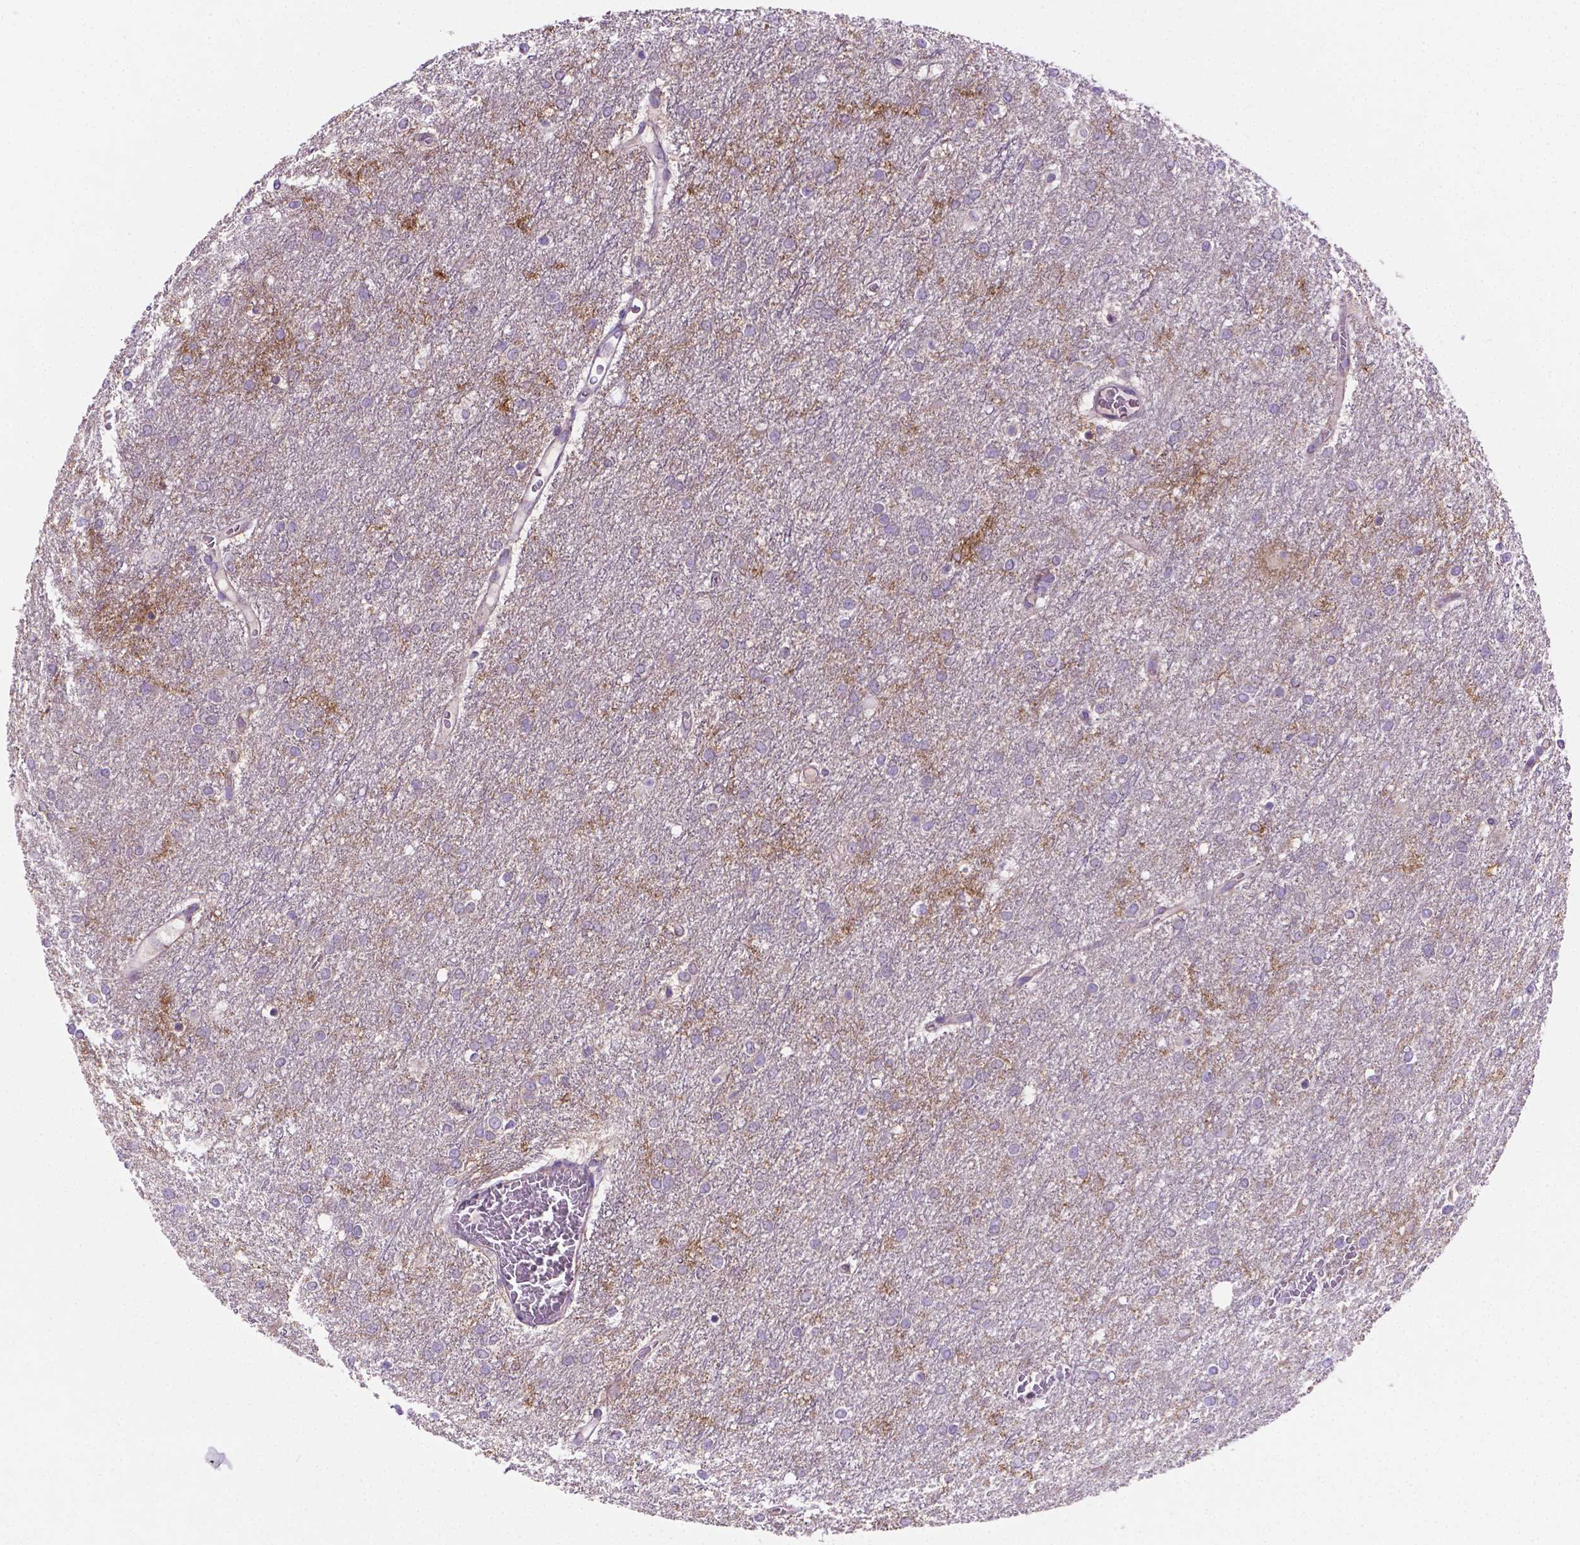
{"staining": {"intensity": "negative", "quantity": "none", "location": "none"}, "tissue": "glioma", "cell_type": "Tumor cells", "image_type": "cancer", "snomed": [{"axis": "morphology", "description": "Glioma, malignant, High grade"}, {"axis": "topography", "description": "Brain"}], "caption": "Malignant glioma (high-grade) was stained to show a protein in brown. There is no significant staining in tumor cells.", "gene": "CSPG5", "patient": {"sex": "female", "age": 61}}